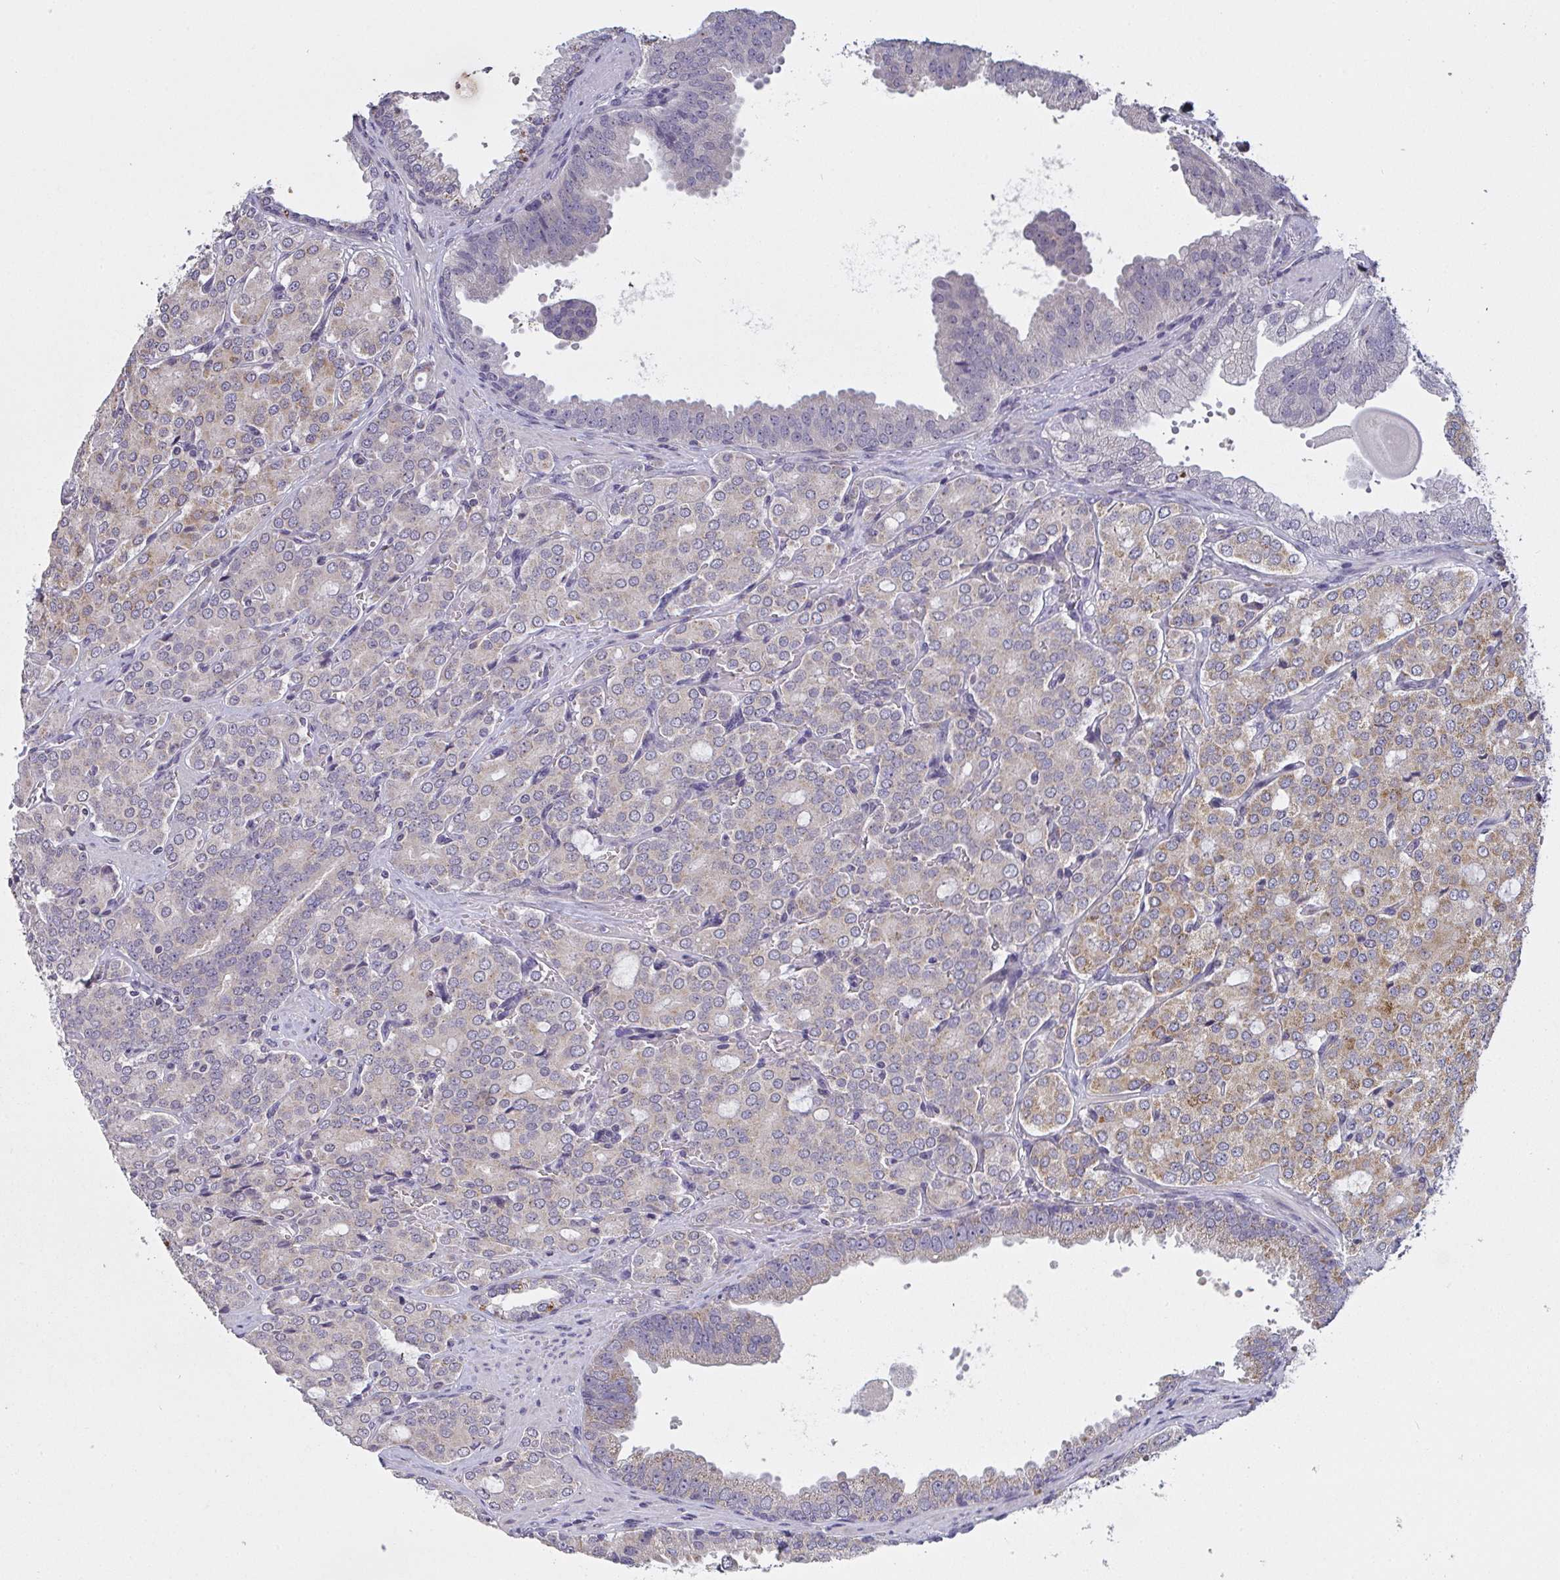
{"staining": {"intensity": "weak", "quantity": "<25%", "location": "cytoplasmic/membranous"}, "tissue": "prostate cancer", "cell_type": "Tumor cells", "image_type": "cancer", "snomed": [{"axis": "morphology", "description": "Adenocarcinoma, Low grade"}, {"axis": "topography", "description": "Prostate"}], "caption": "Human low-grade adenocarcinoma (prostate) stained for a protein using IHC displays no staining in tumor cells.", "gene": "TMEM219", "patient": {"sex": "male", "age": 67}}